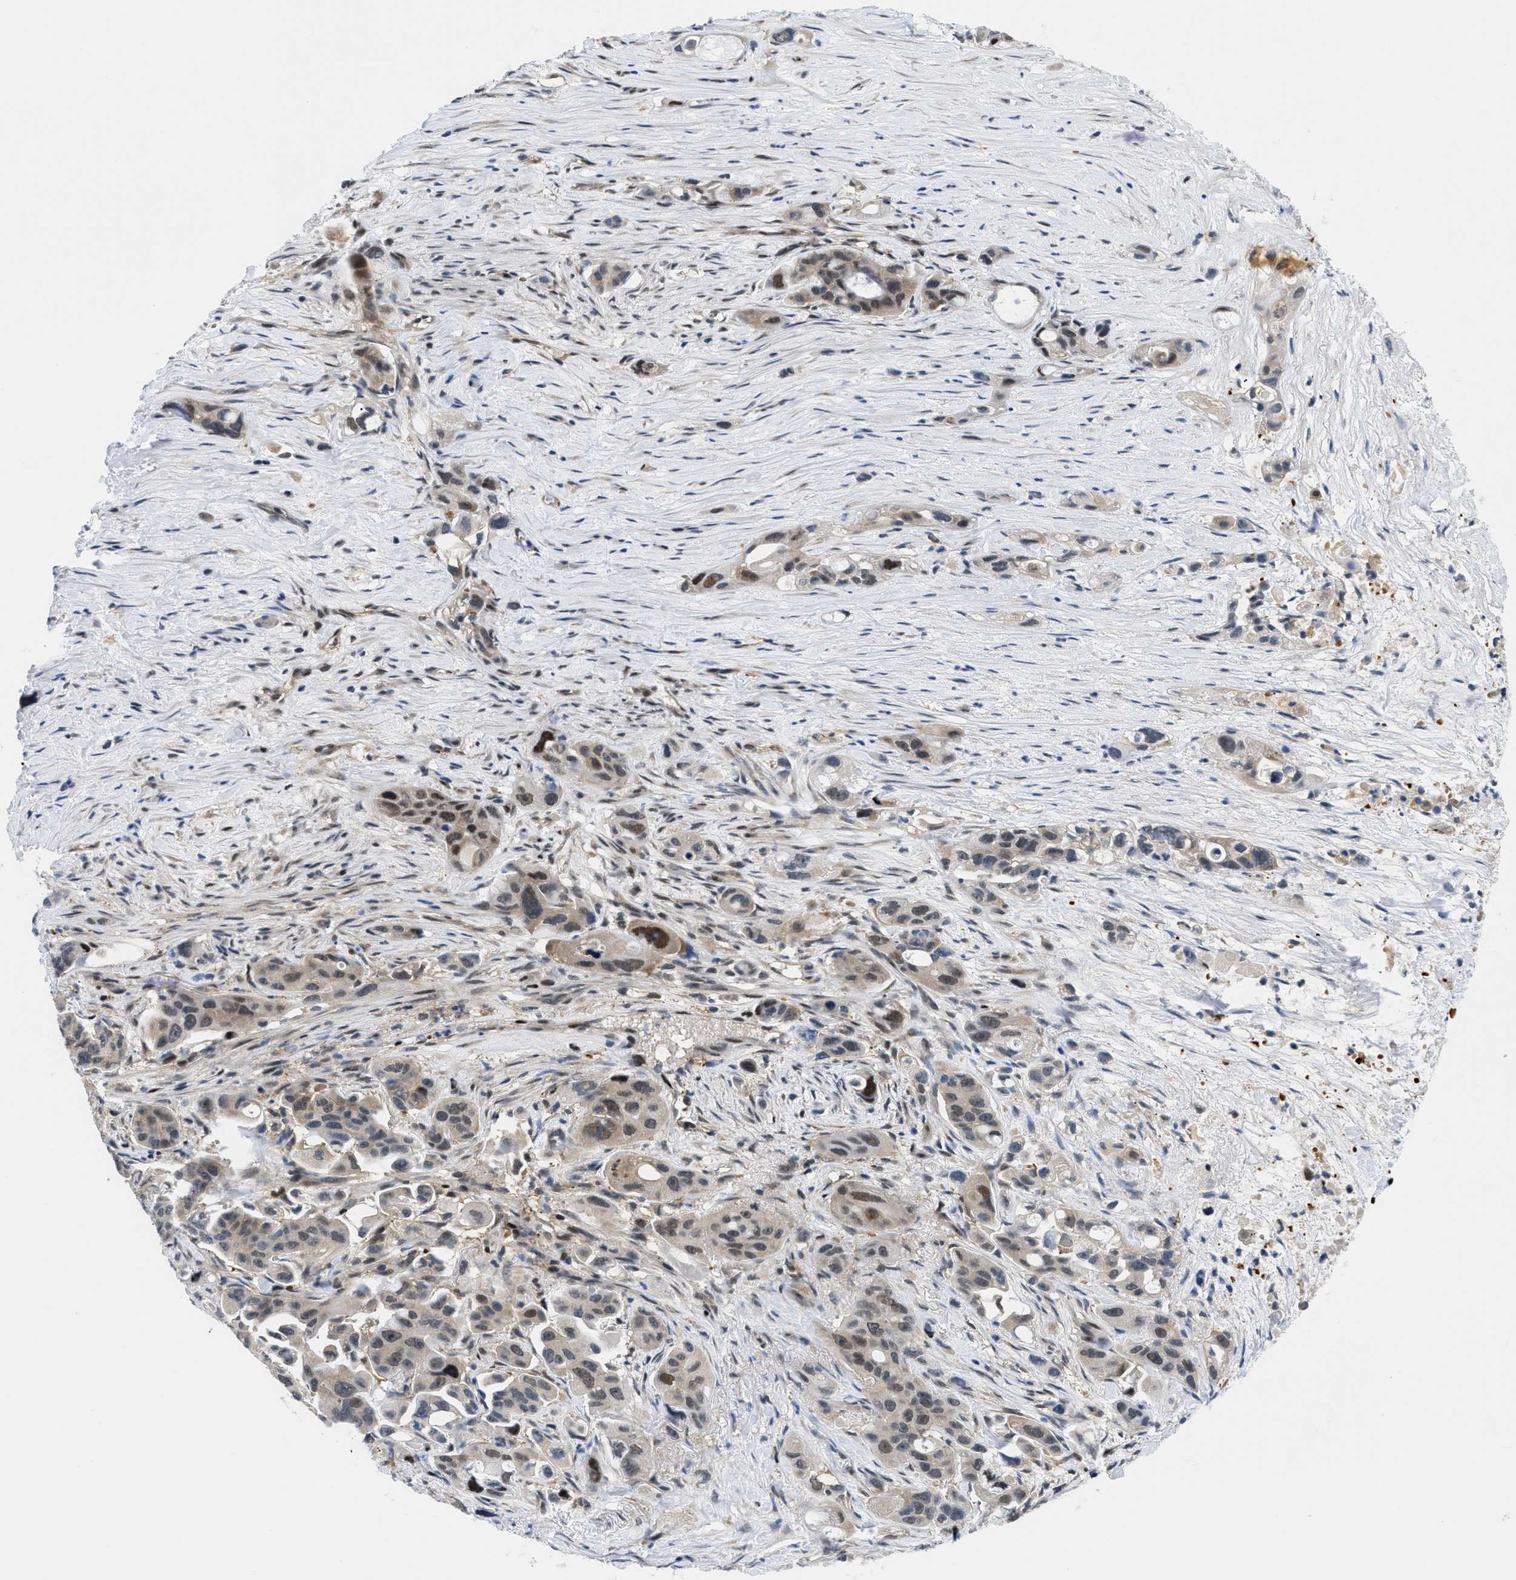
{"staining": {"intensity": "moderate", "quantity": "<25%", "location": "cytoplasmic/membranous,nuclear"}, "tissue": "pancreatic cancer", "cell_type": "Tumor cells", "image_type": "cancer", "snomed": [{"axis": "morphology", "description": "Adenocarcinoma, NOS"}, {"axis": "topography", "description": "Pancreas"}], "caption": "Immunohistochemistry (IHC) histopathology image of human adenocarcinoma (pancreatic) stained for a protein (brown), which displays low levels of moderate cytoplasmic/membranous and nuclear positivity in about <25% of tumor cells.", "gene": "SLC29A2", "patient": {"sex": "male", "age": 53}}